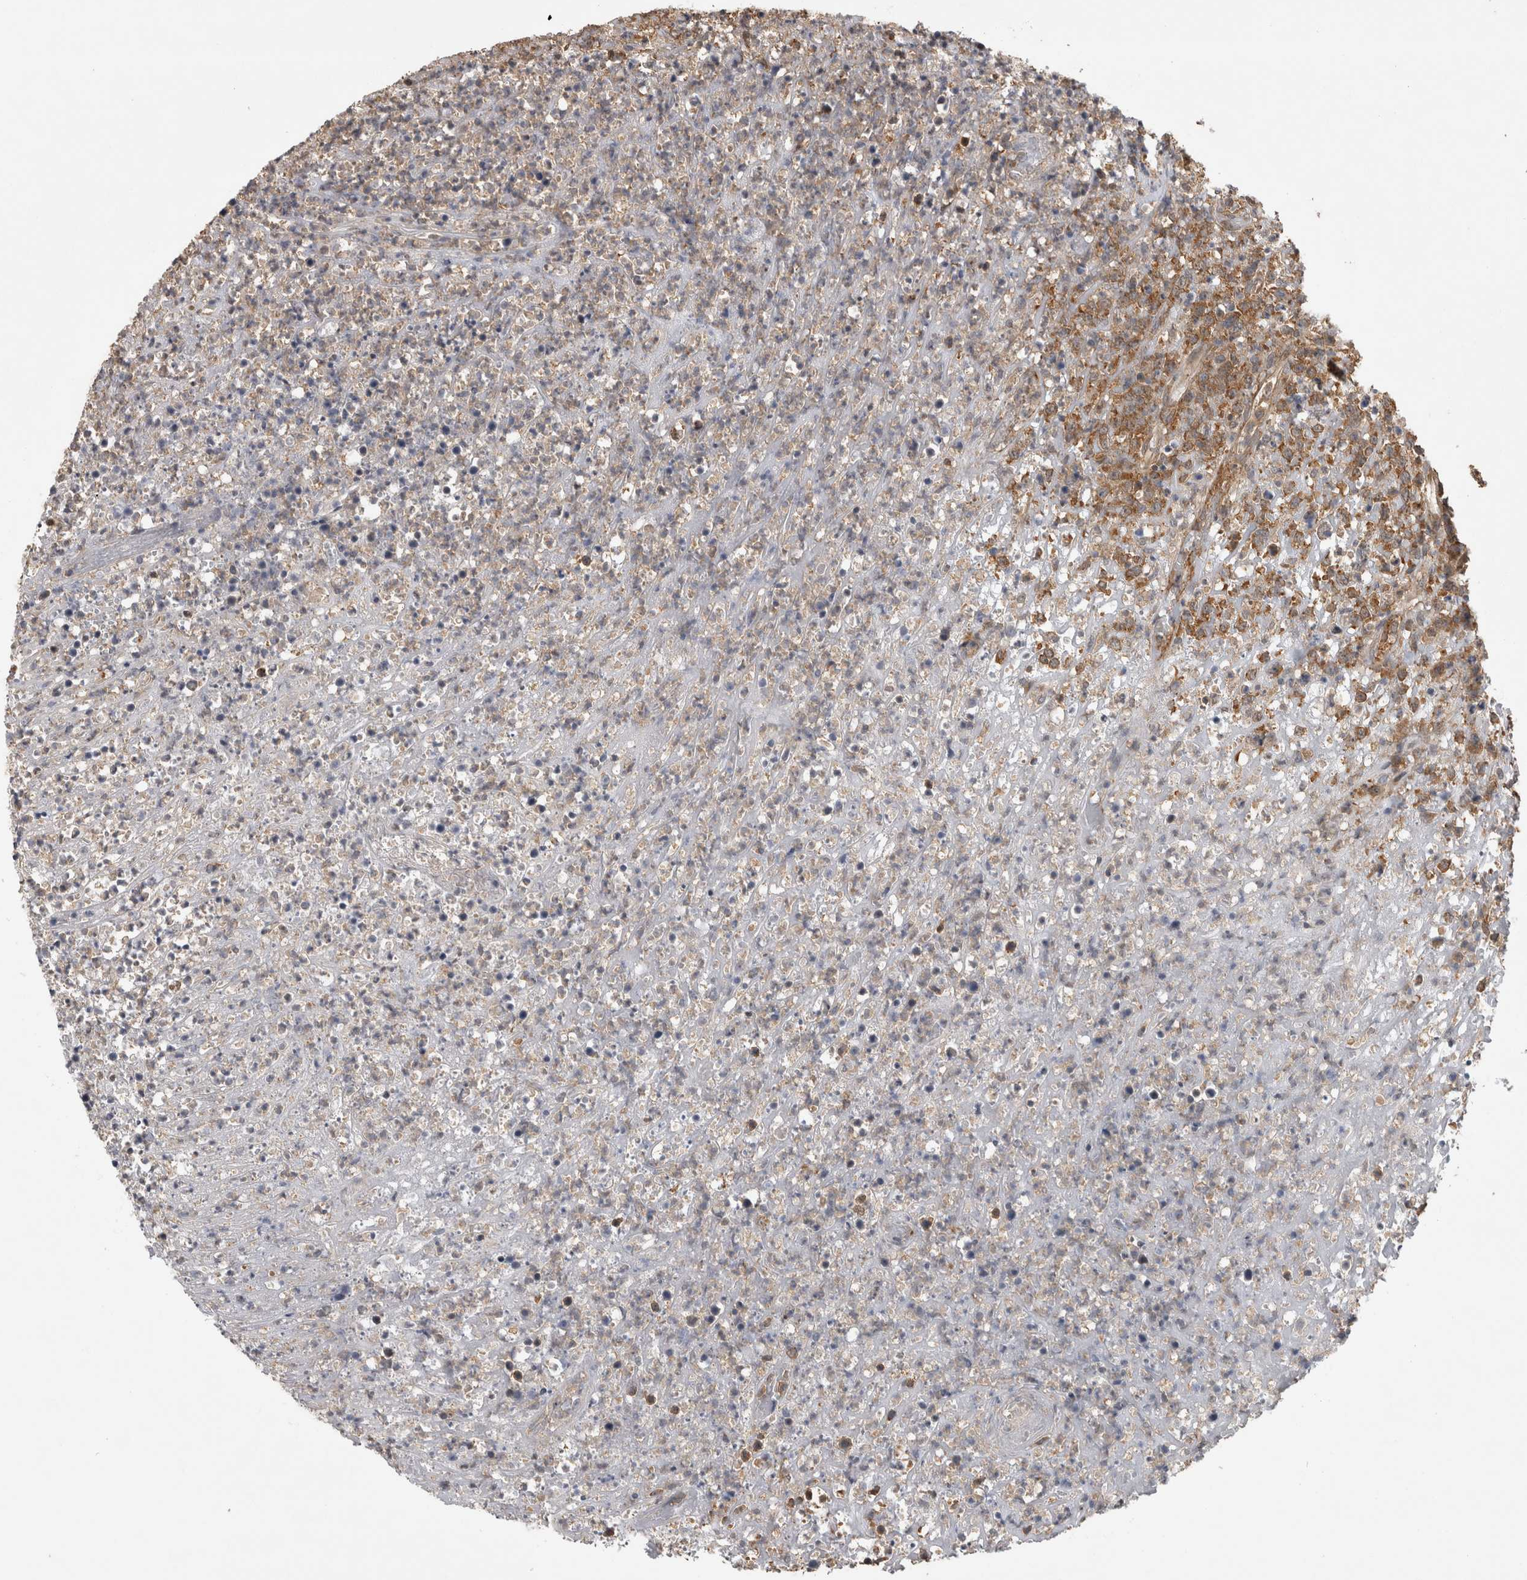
{"staining": {"intensity": "moderate", "quantity": ">75%", "location": "cytoplasmic/membranous"}, "tissue": "lymphoma", "cell_type": "Tumor cells", "image_type": "cancer", "snomed": [{"axis": "morphology", "description": "Malignant lymphoma, non-Hodgkin's type, High grade"}, {"axis": "topography", "description": "Colon"}], "caption": "Immunohistochemistry (IHC) histopathology image of neoplastic tissue: human high-grade malignant lymphoma, non-Hodgkin's type stained using immunohistochemistry (IHC) displays medium levels of moderate protein expression localized specifically in the cytoplasmic/membranous of tumor cells, appearing as a cytoplasmic/membranous brown color.", "gene": "ATXN2", "patient": {"sex": "female", "age": 53}}